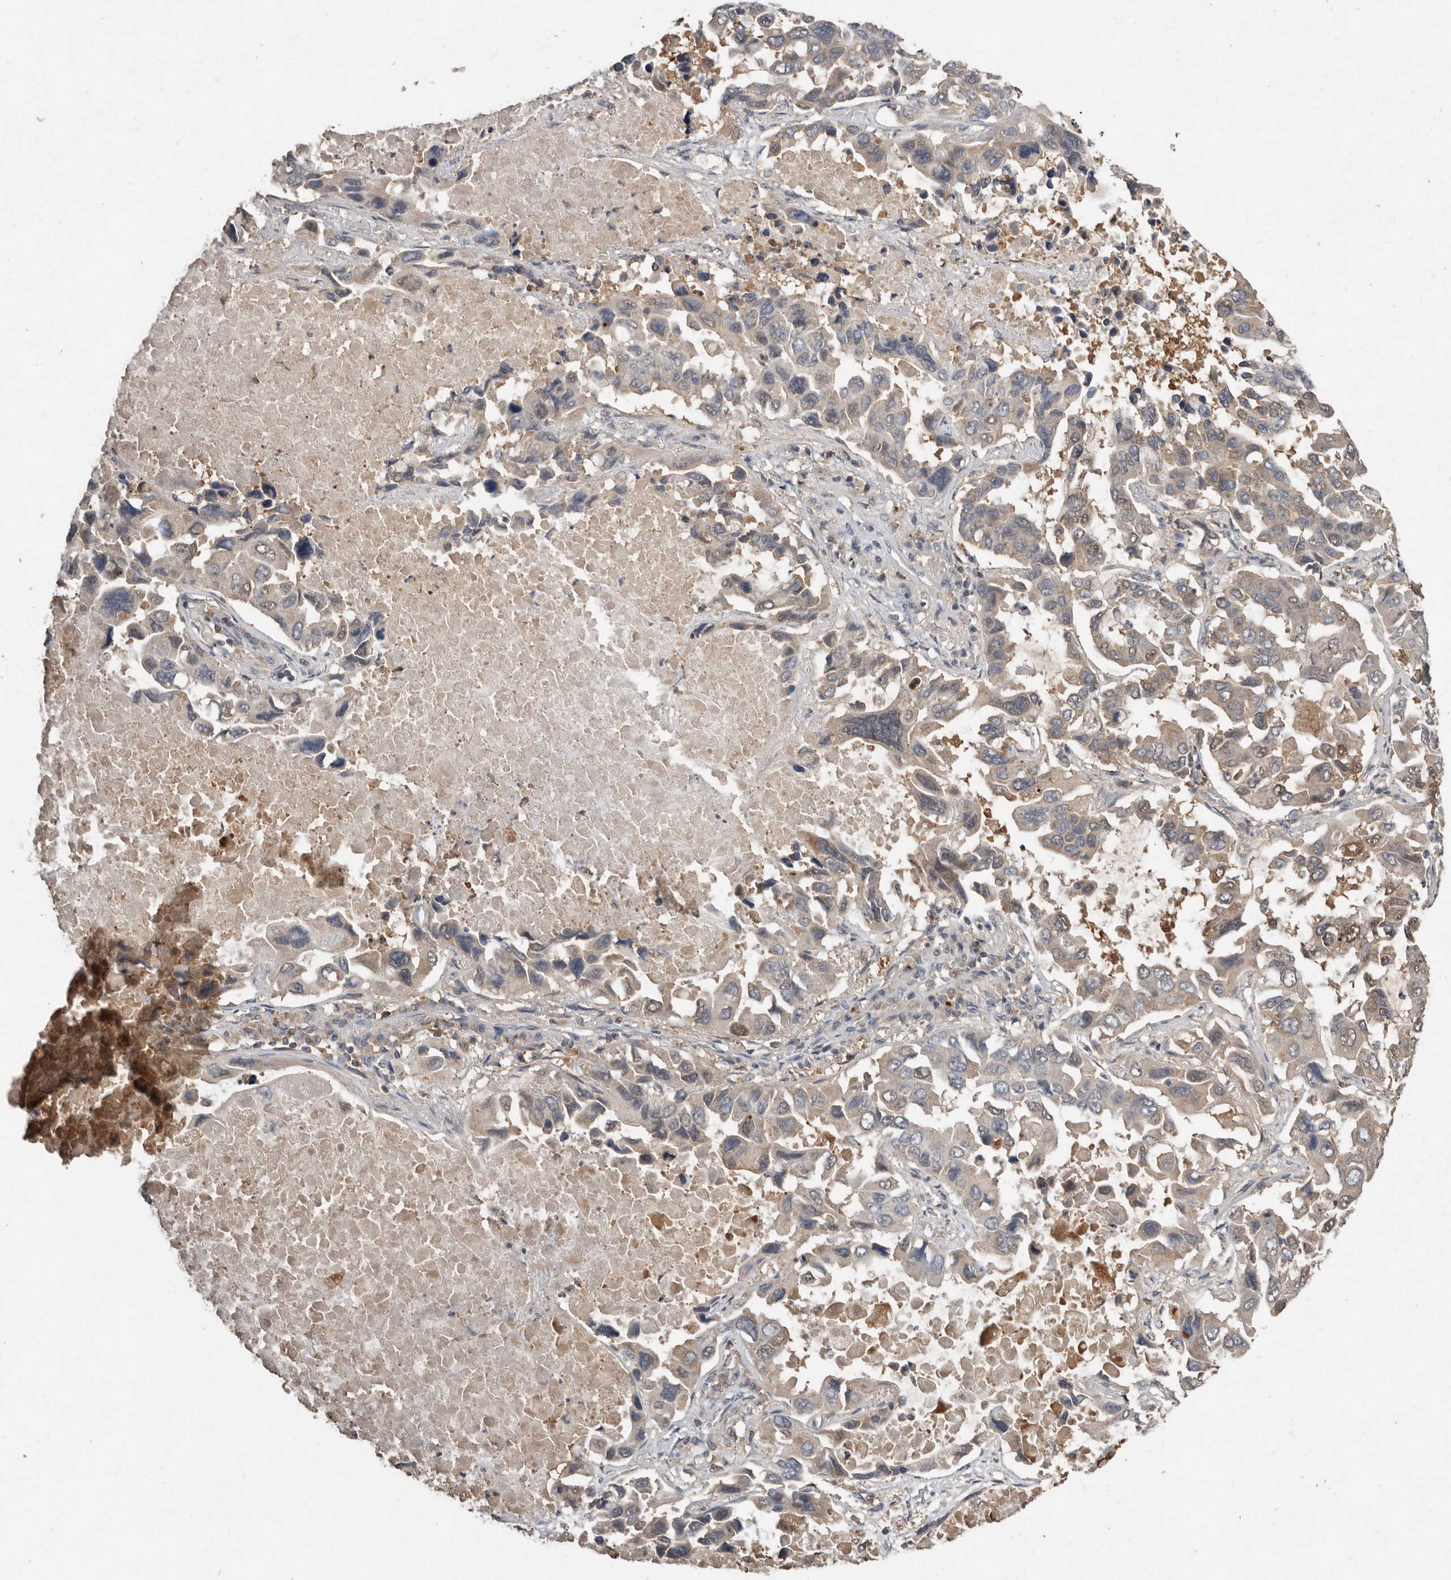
{"staining": {"intensity": "weak", "quantity": "25%-75%", "location": "cytoplasmic/membranous,nuclear"}, "tissue": "lung cancer", "cell_type": "Tumor cells", "image_type": "cancer", "snomed": [{"axis": "morphology", "description": "Adenocarcinoma, NOS"}, {"axis": "topography", "description": "Lung"}], "caption": "Immunohistochemistry (IHC) histopathology image of lung cancer stained for a protein (brown), which shows low levels of weak cytoplasmic/membranous and nuclear positivity in approximately 25%-75% of tumor cells.", "gene": "EDEM1", "patient": {"sex": "male", "age": 64}}